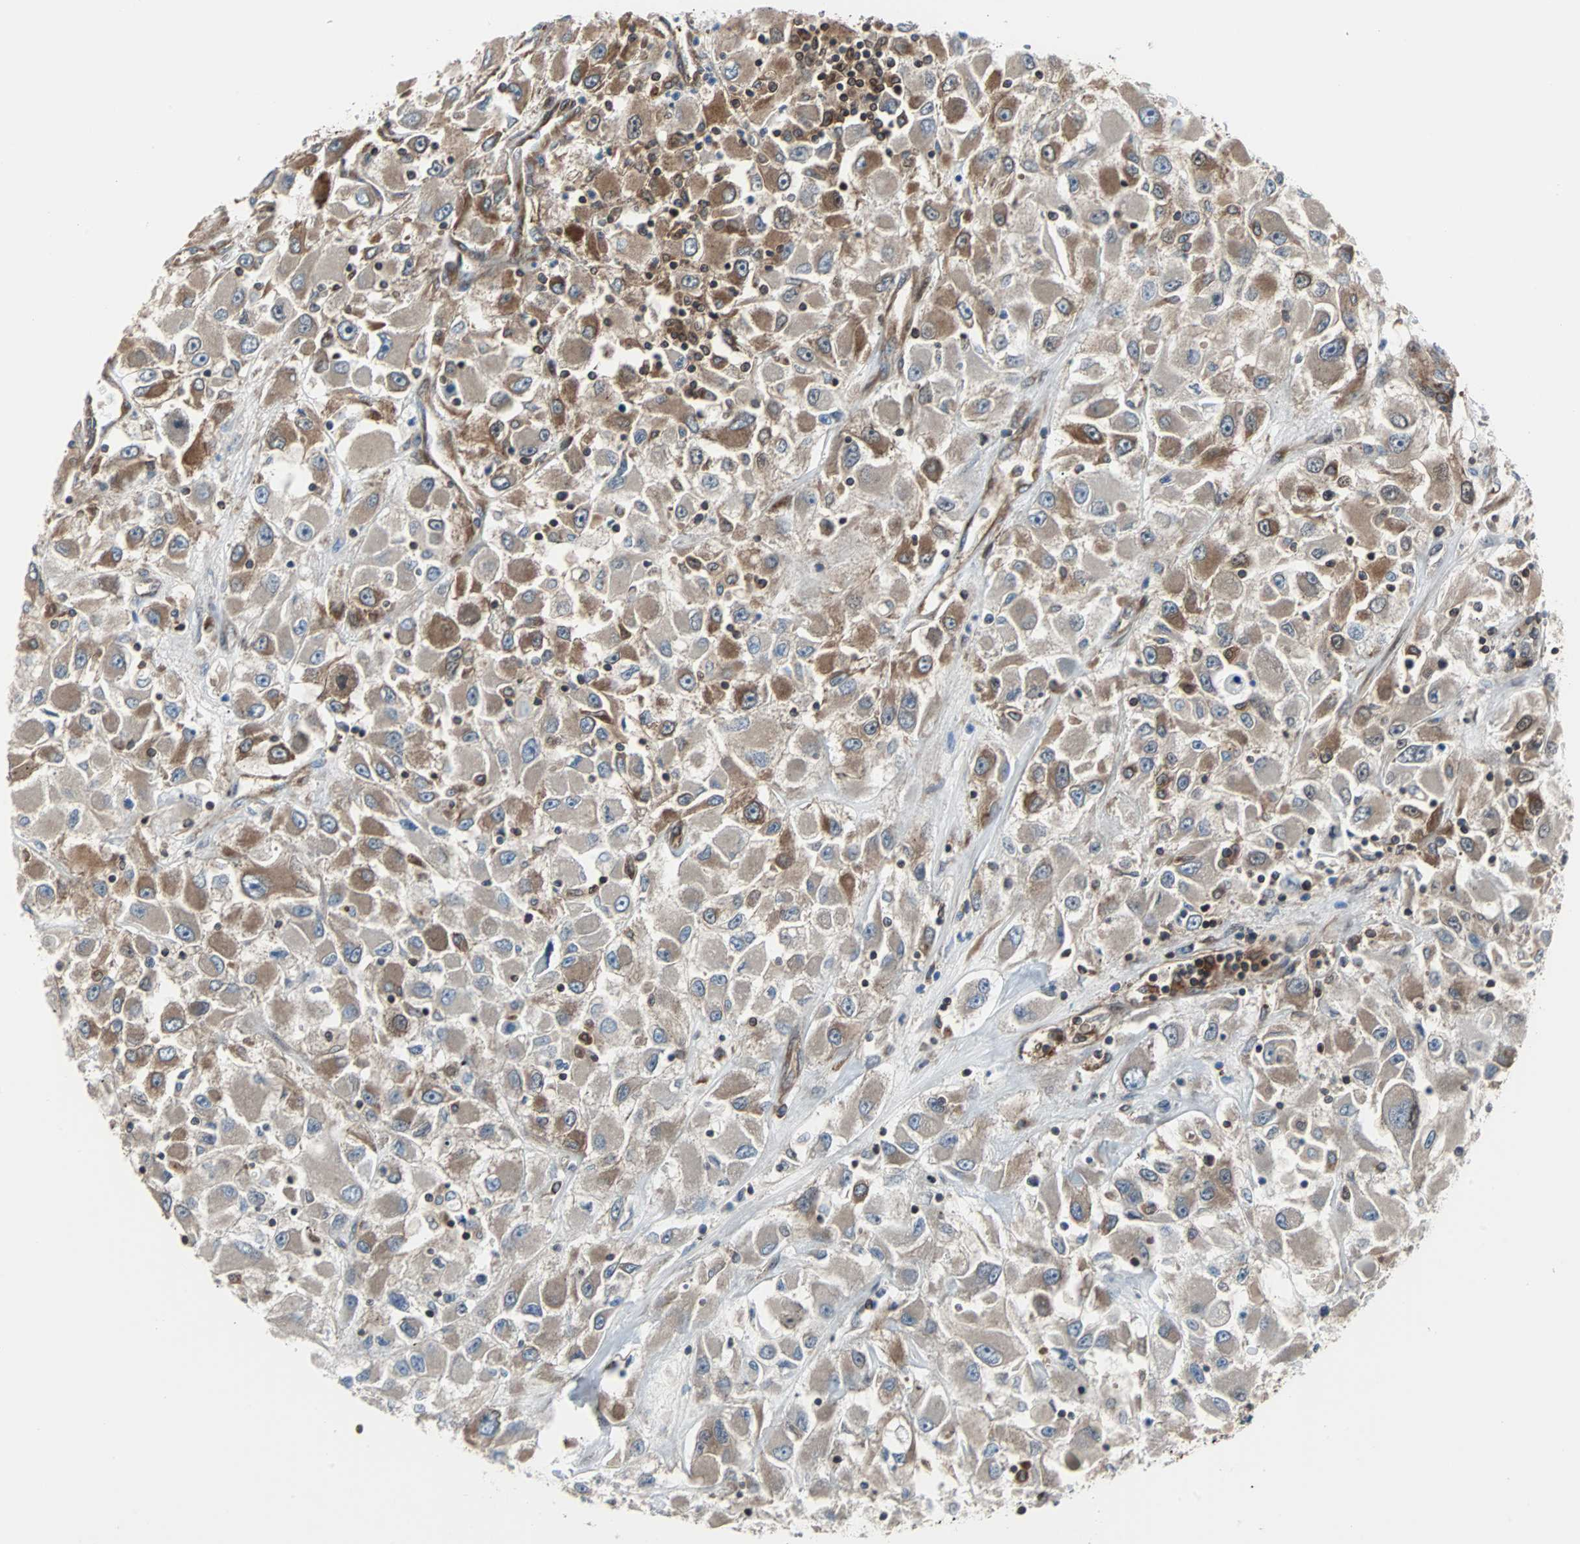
{"staining": {"intensity": "moderate", "quantity": ">75%", "location": "cytoplasmic/membranous"}, "tissue": "renal cancer", "cell_type": "Tumor cells", "image_type": "cancer", "snomed": [{"axis": "morphology", "description": "Adenocarcinoma, NOS"}, {"axis": "topography", "description": "Kidney"}], "caption": "This is an image of immunohistochemistry staining of renal cancer, which shows moderate staining in the cytoplasmic/membranous of tumor cells.", "gene": "RELA", "patient": {"sex": "female", "age": 52}}